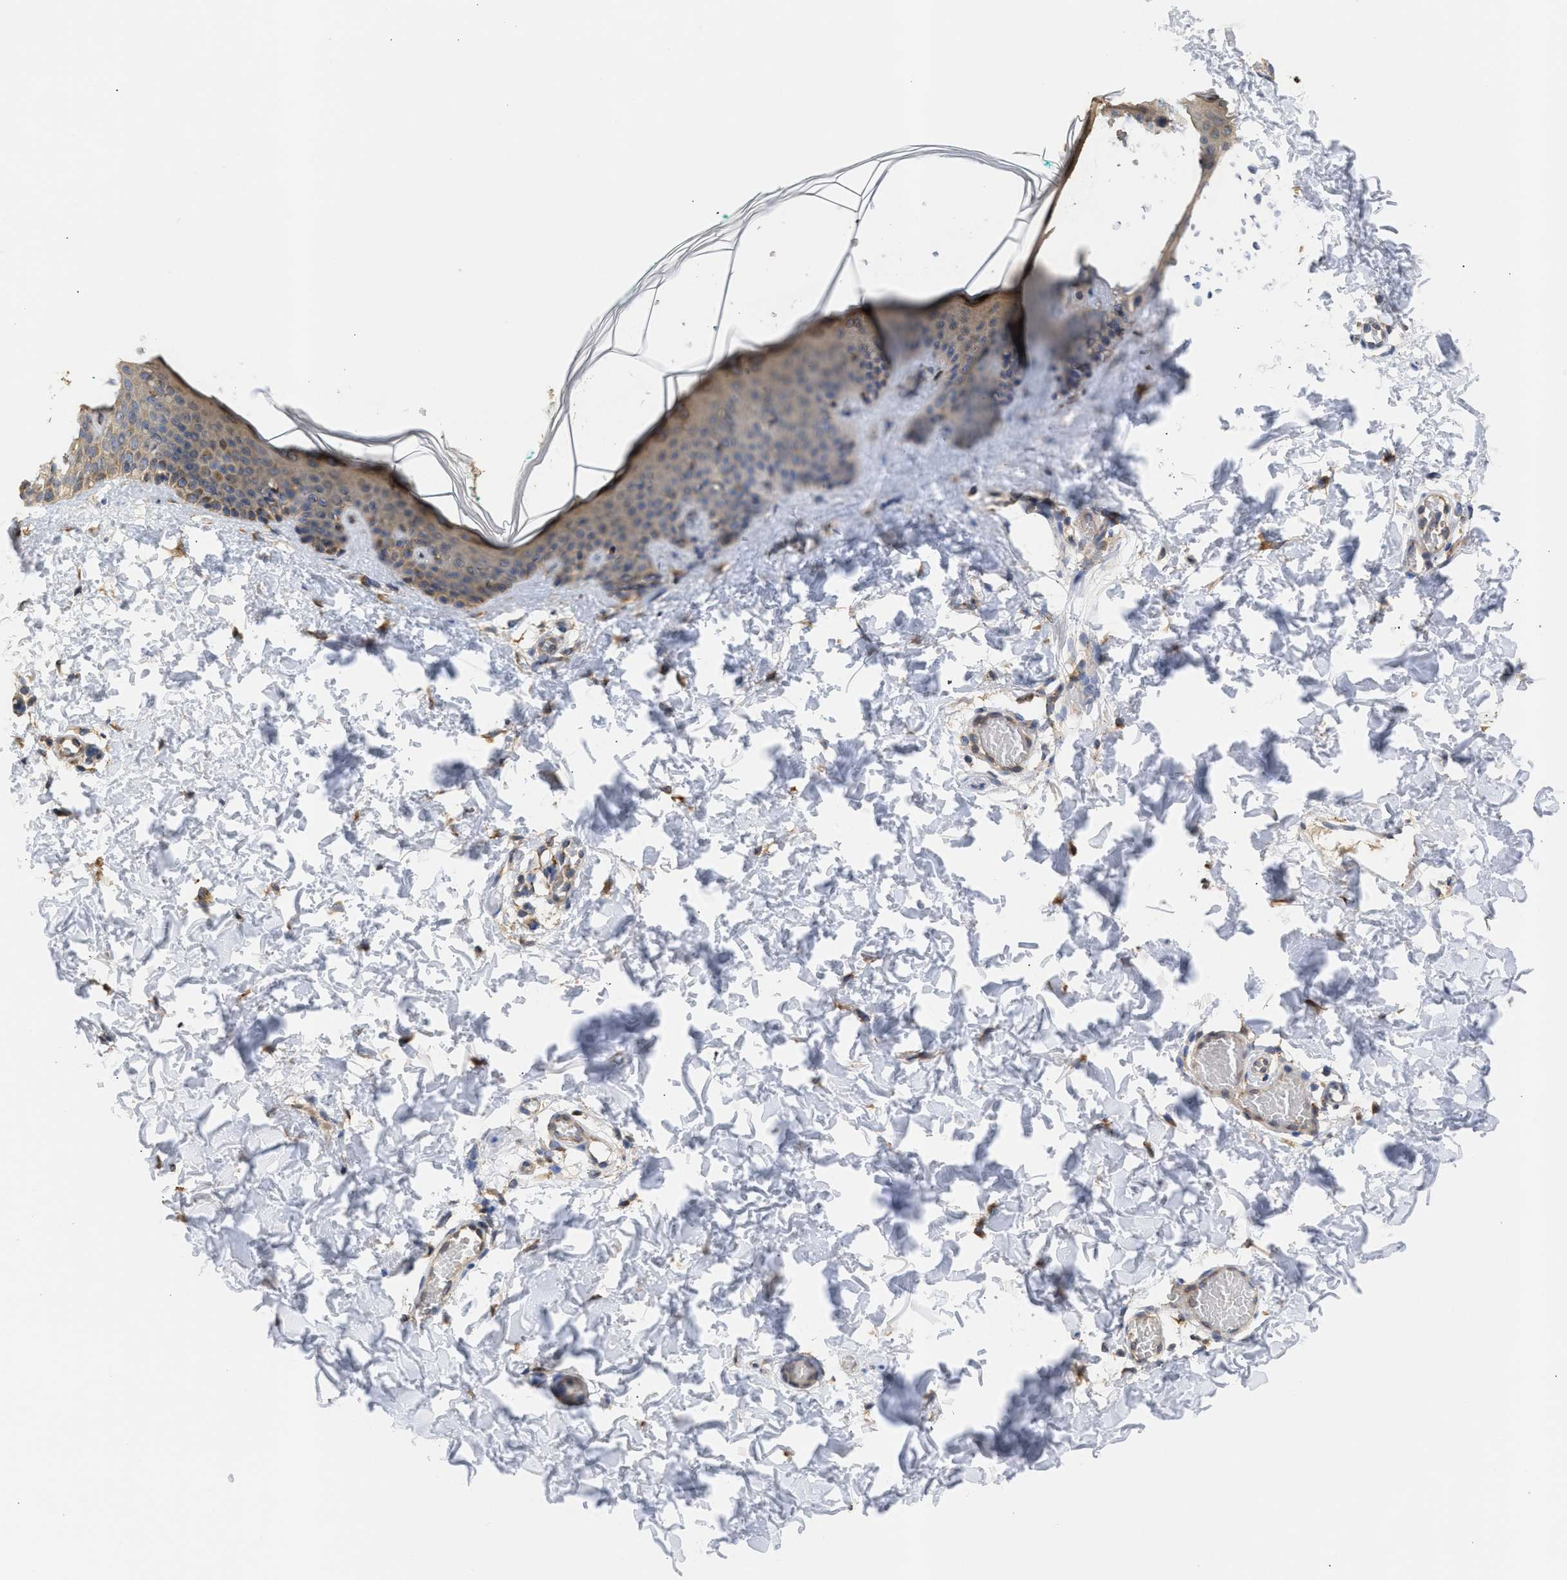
{"staining": {"intensity": "moderate", "quantity": "25%-75%", "location": "cytoplasmic/membranous"}, "tissue": "skin", "cell_type": "Fibroblasts", "image_type": "normal", "snomed": [{"axis": "morphology", "description": "Normal tissue, NOS"}, {"axis": "topography", "description": "Skin"}], "caption": "This photomicrograph exhibits unremarkable skin stained with immunohistochemistry (IHC) to label a protein in brown. The cytoplasmic/membranous of fibroblasts show moderate positivity for the protein. Nuclei are counter-stained blue.", "gene": "DNAJC1", "patient": {"sex": "male", "age": 30}}